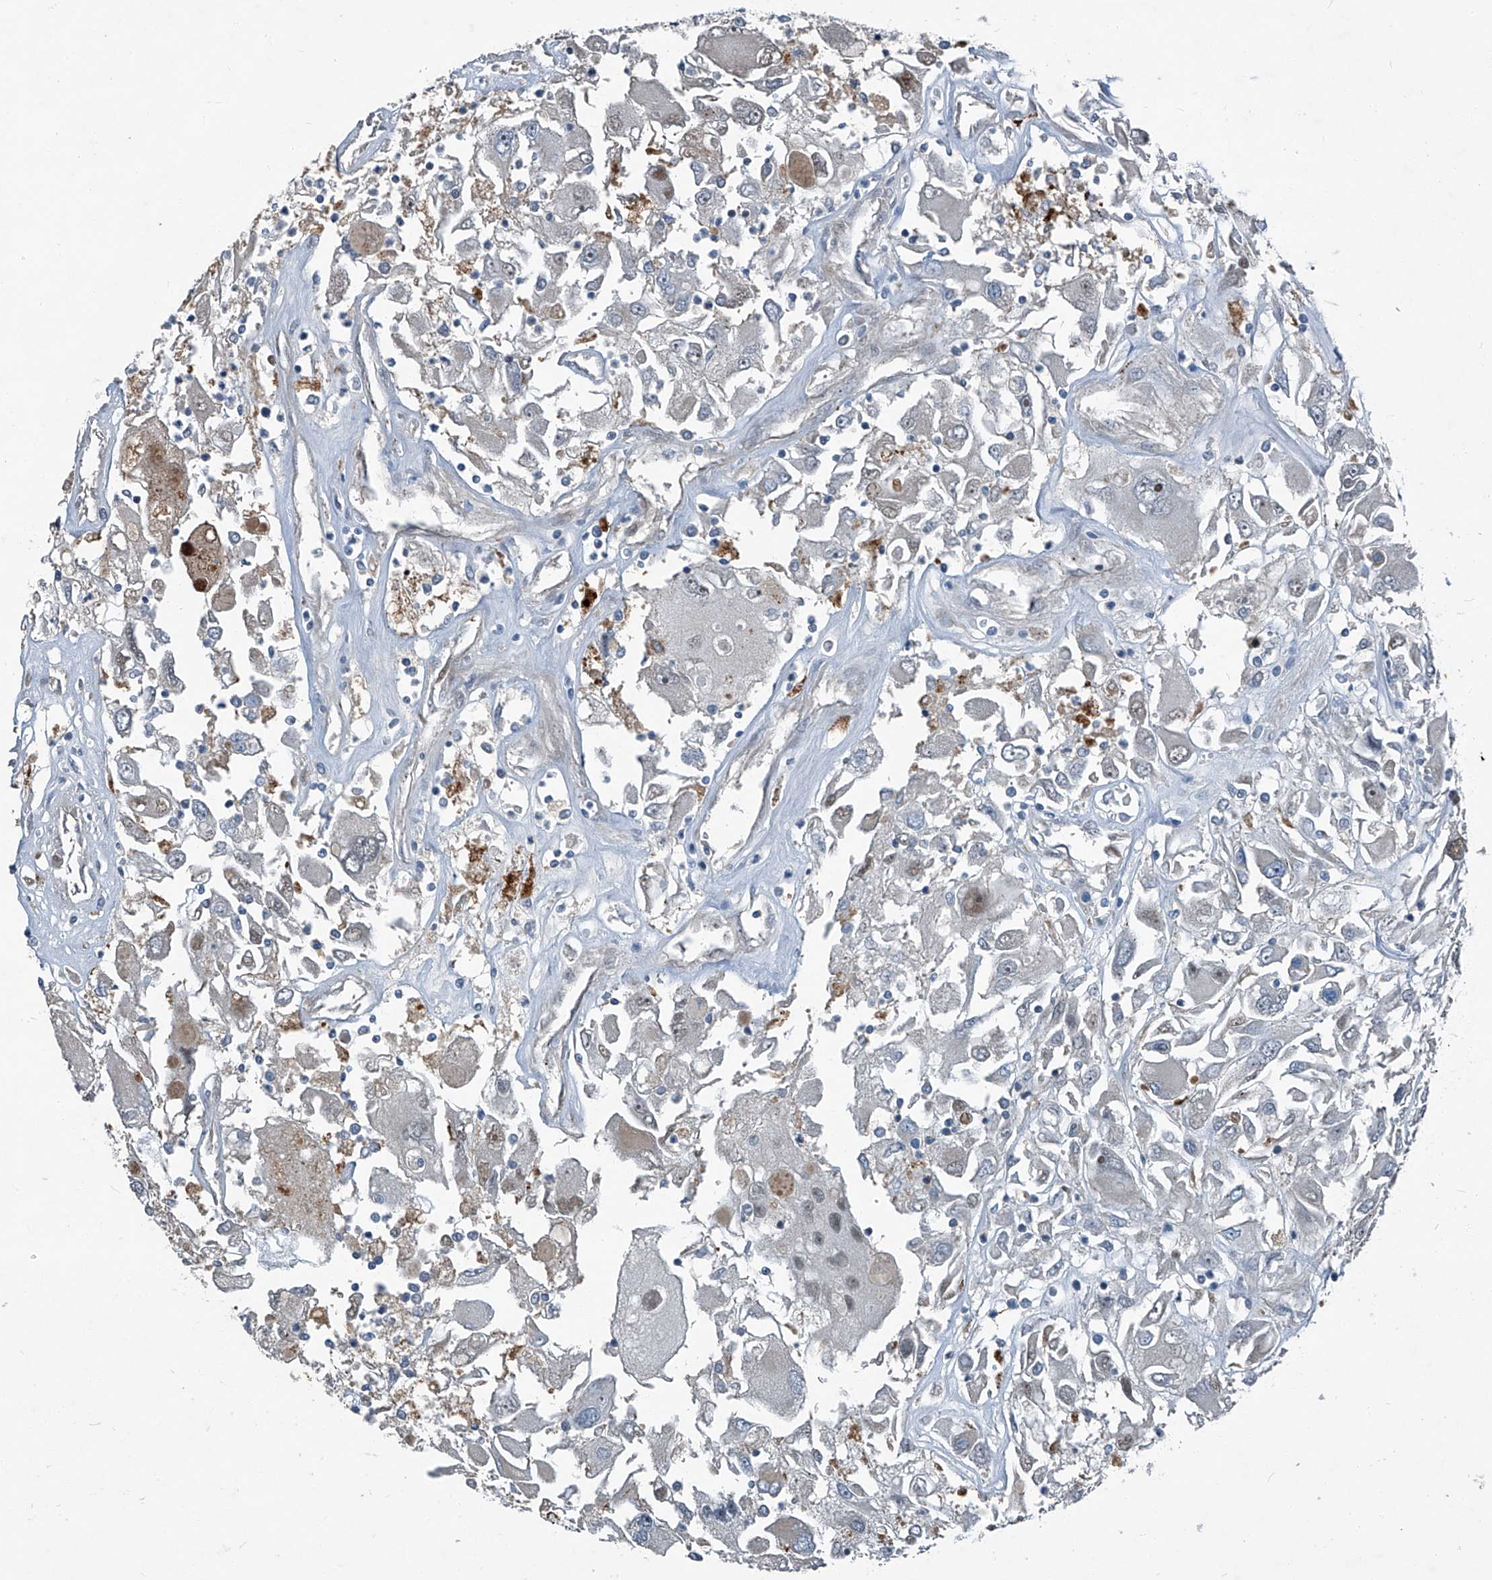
{"staining": {"intensity": "negative", "quantity": "none", "location": "none"}, "tissue": "renal cancer", "cell_type": "Tumor cells", "image_type": "cancer", "snomed": [{"axis": "morphology", "description": "Adenocarcinoma, NOS"}, {"axis": "topography", "description": "Kidney"}], "caption": "Micrograph shows no protein staining in tumor cells of renal cancer tissue.", "gene": "SENP2", "patient": {"sex": "female", "age": 52}}